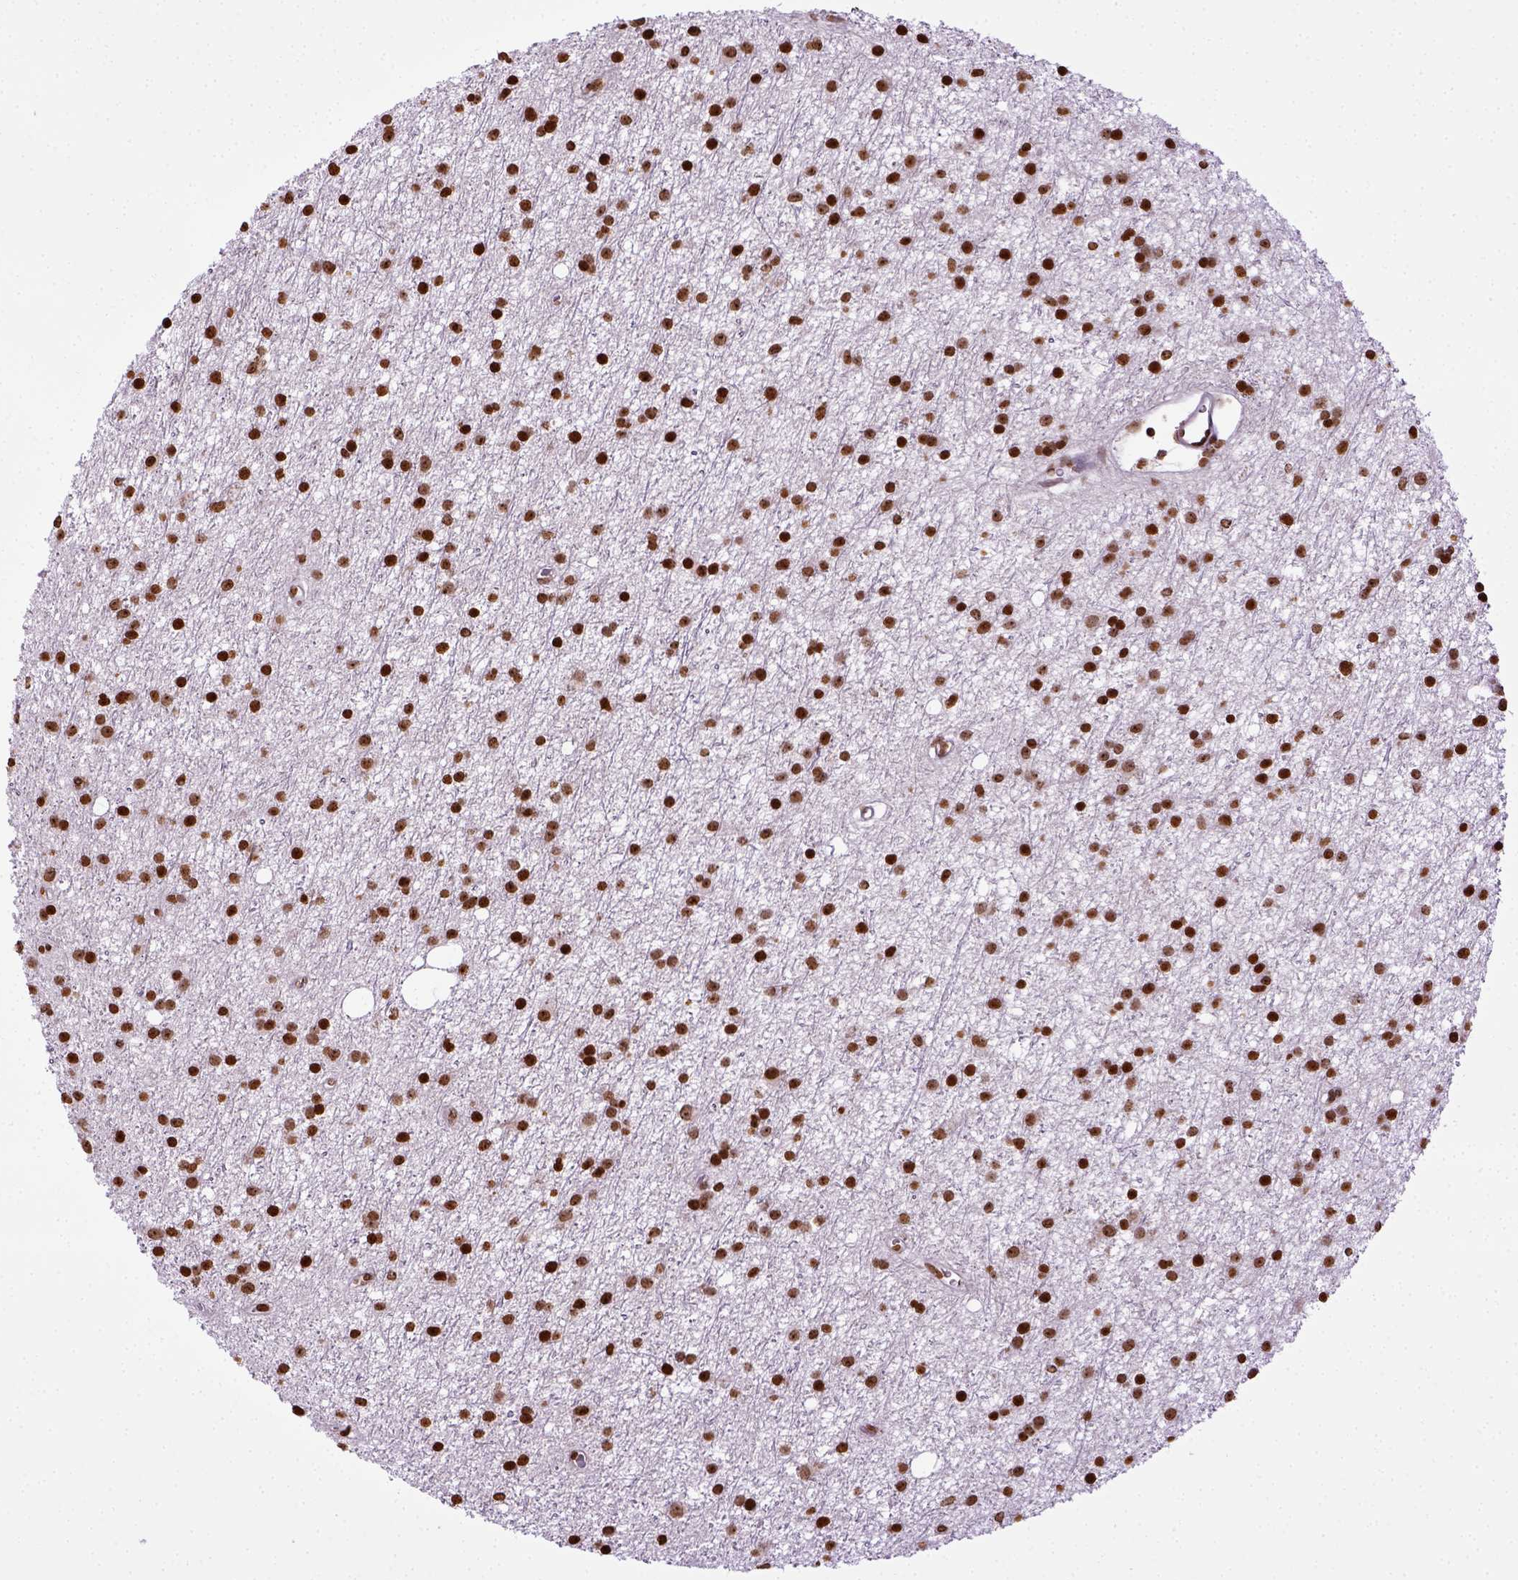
{"staining": {"intensity": "strong", "quantity": ">75%", "location": "nuclear"}, "tissue": "glioma", "cell_type": "Tumor cells", "image_type": "cancer", "snomed": [{"axis": "morphology", "description": "Glioma, malignant, Low grade"}, {"axis": "topography", "description": "Brain"}], "caption": "High-magnification brightfield microscopy of low-grade glioma (malignant) stained with DAB (3,3'-diaminobenzidine) (brown) and counterstained with hematoxylin (blue). tumor cells exhibit strong nuclear positivity is present in about>75% of cells.", "gene": "ZNF75D", "patient": {"sex": "male", "age": 27}}